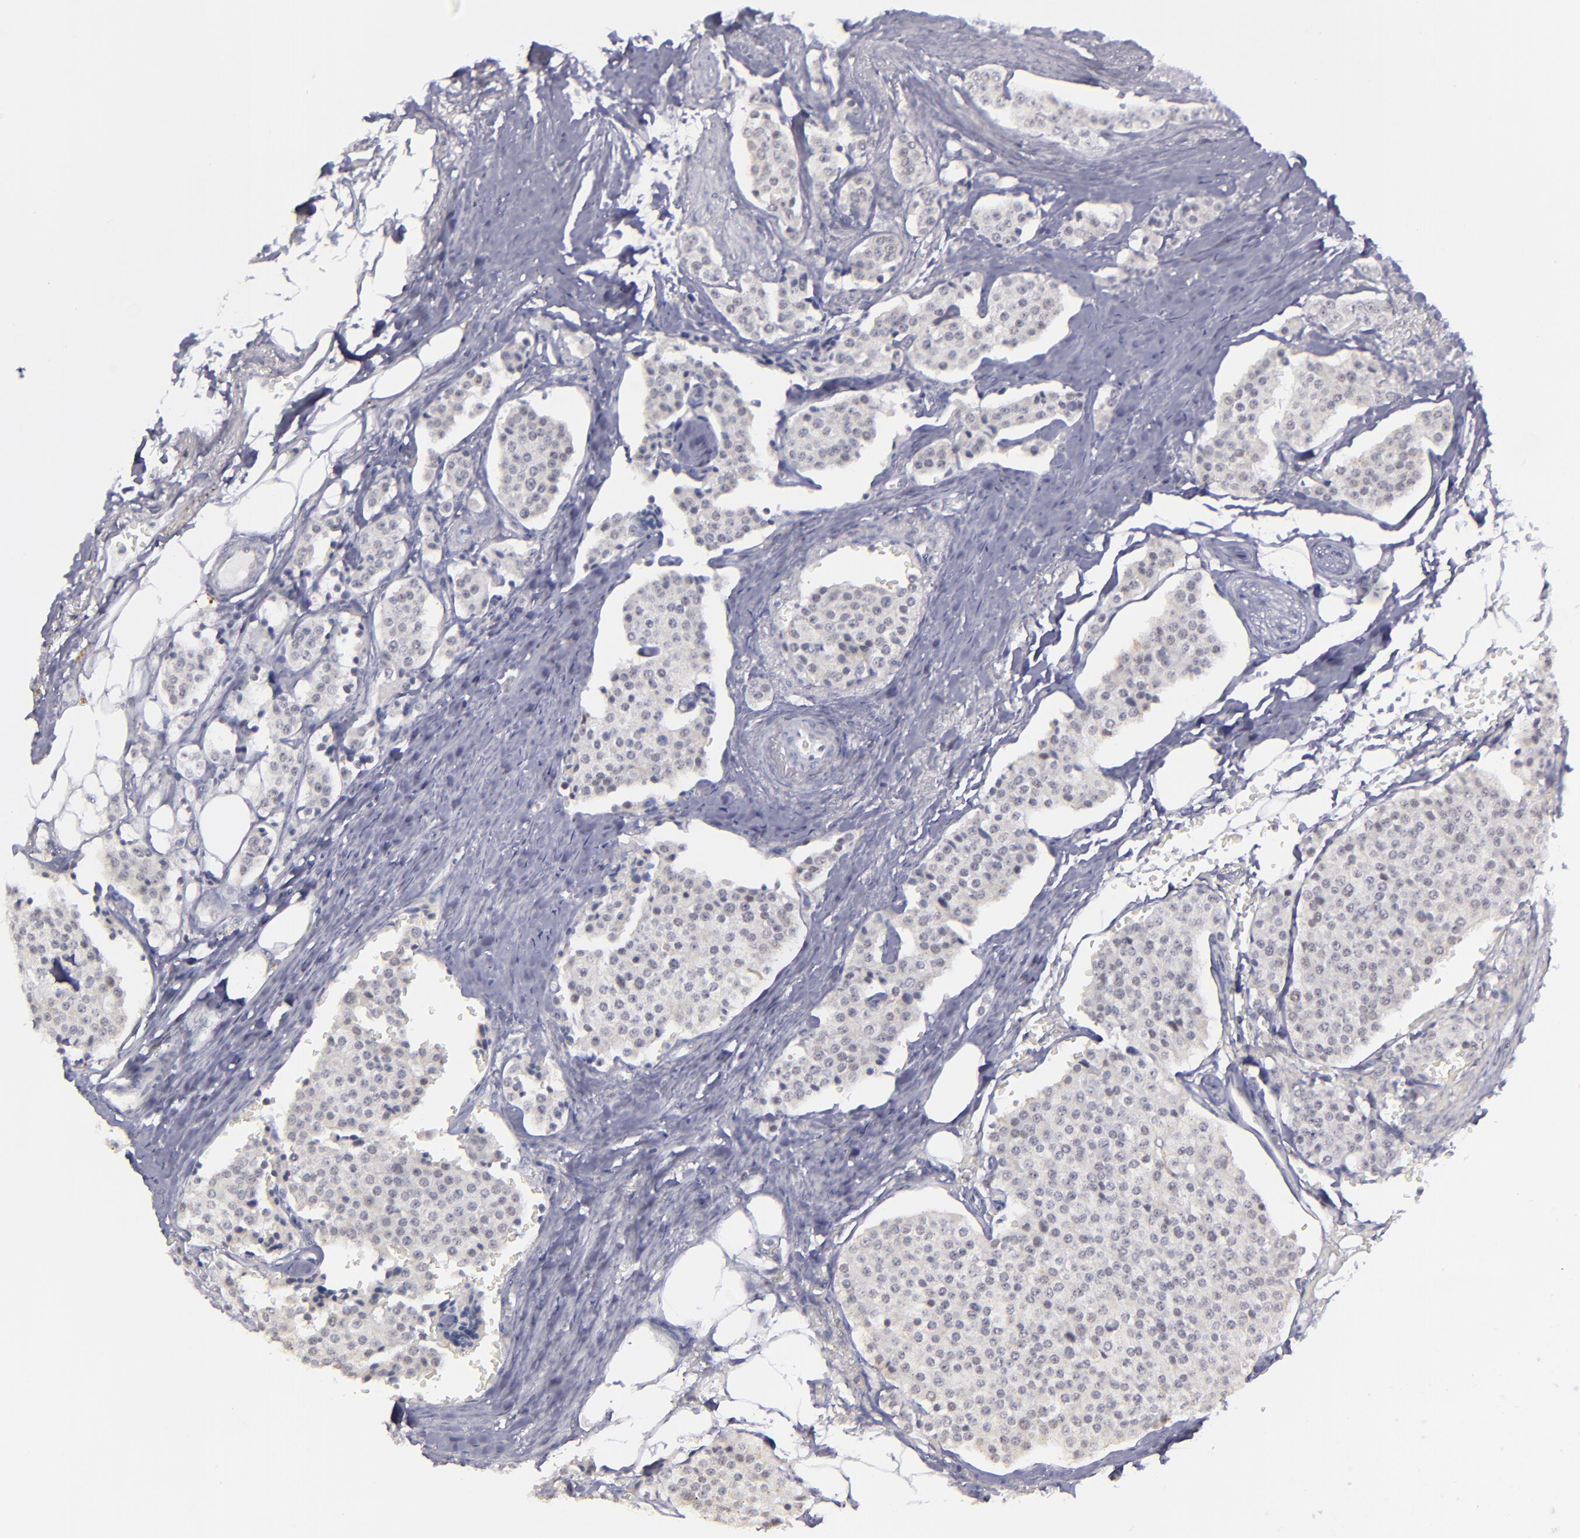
{"staining": {"intensity": "negative", "quantity": "none", "location": "none"}, "tissue": "carcinoid", "cell_type": "Tumor cells", "image_type": "cancer", "snomed": [{"axis": "morphology", "description": "Carcinoid, malignant, NOS"}, {"axis": "topography", "description": "Colon"}], "caption": "Tumor cells show no significant protein positivity in malignant carcinoid. Nuclei are stained in blue.", "gene": "OTUB2", "patient": {"sex": "female", "age": 61}}